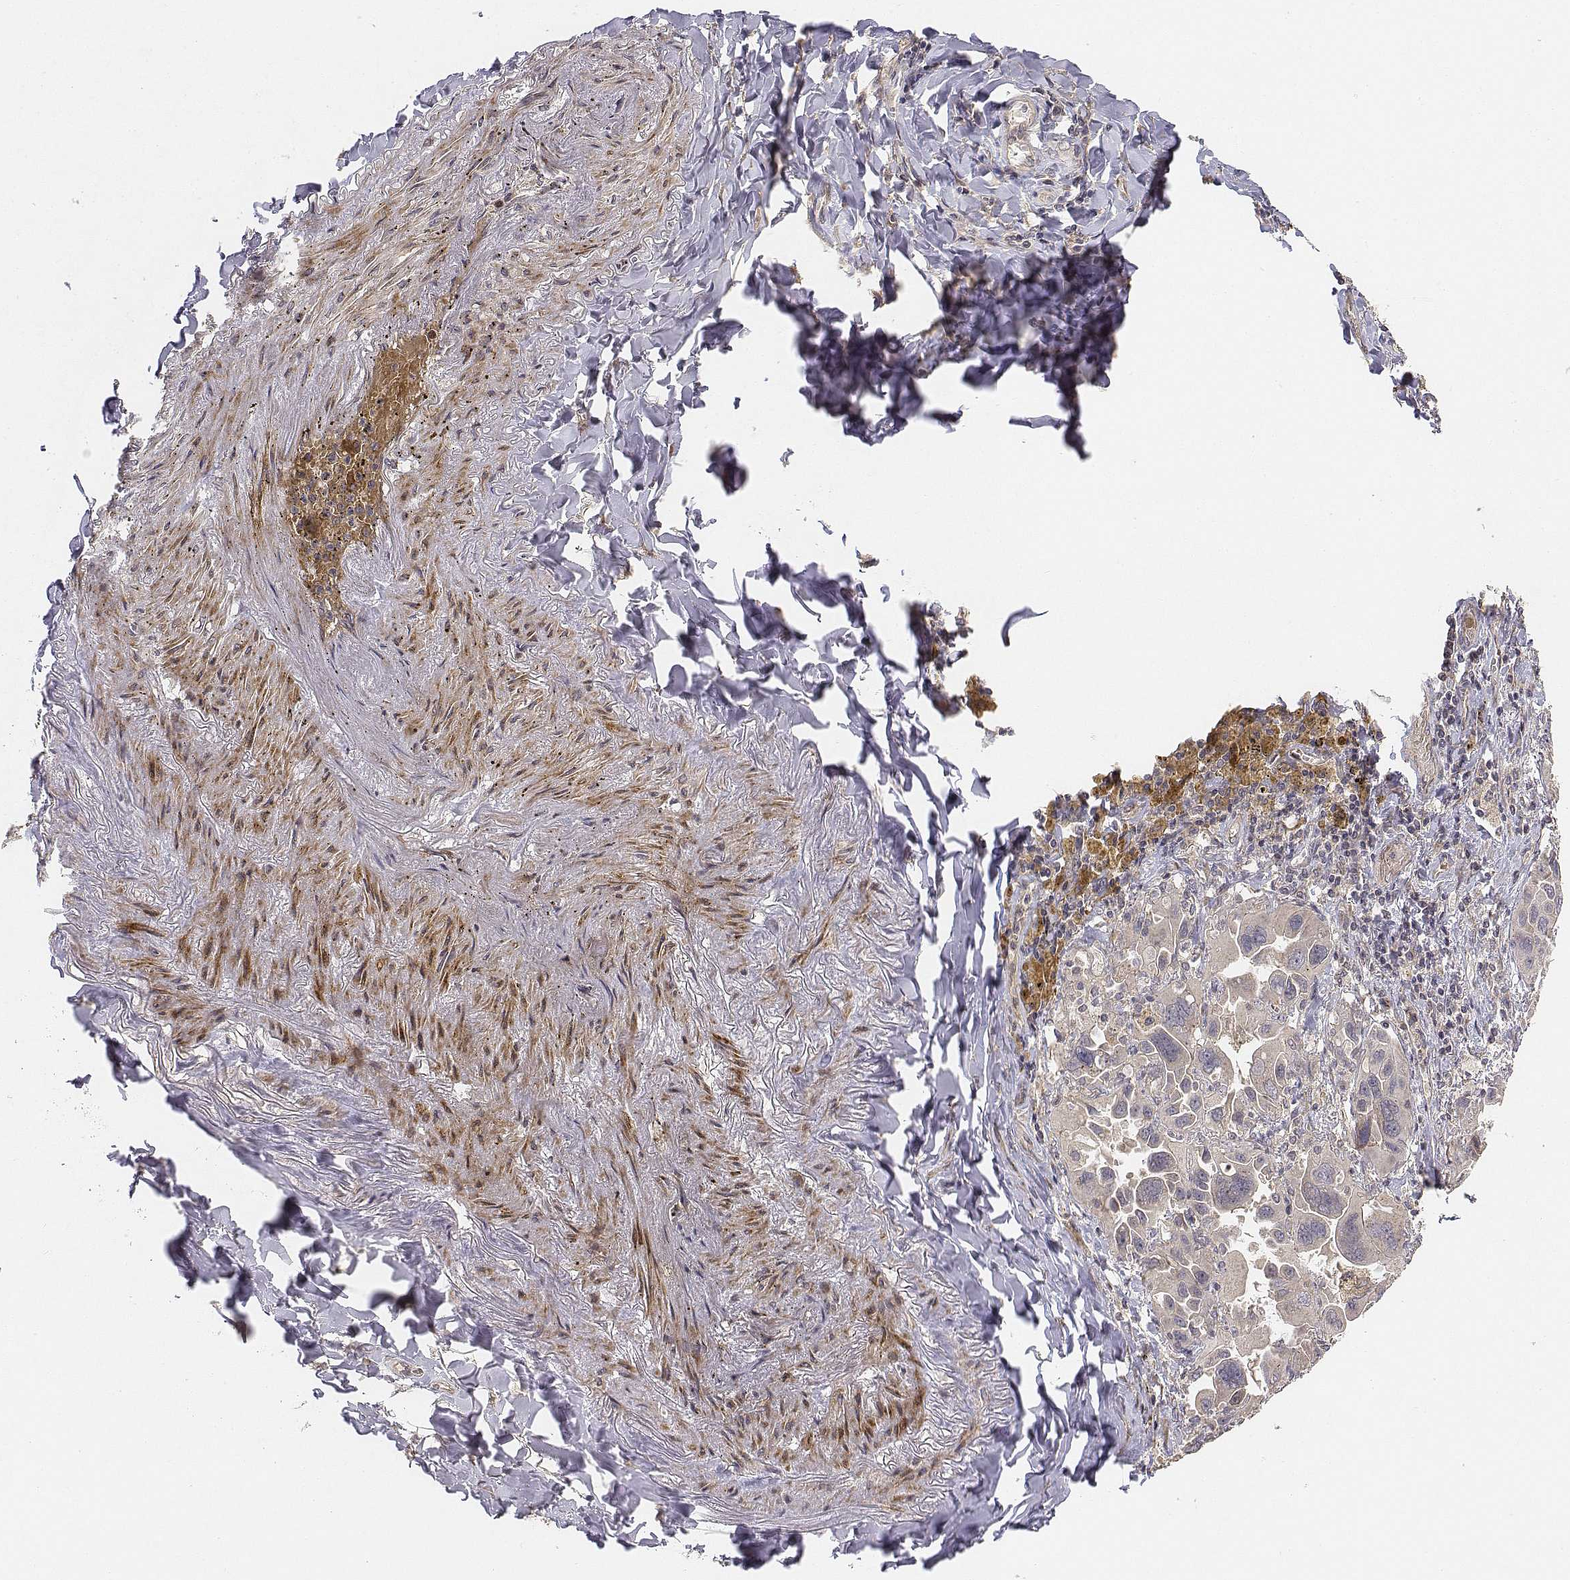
{"staining": {"intensity": "negative", "quantity": "none", "location": "none"}, "tissue": "lung cancer", "cell_type": "Tumor cells", "image_type": "cancer", "snomed": [{"axis": "morphology", "description": "Adenocarcinoma, NOS"}, {"axis": "topography", "description": "Lung"}], "caption": "Lung cancer stained for a protein using immunohistochemistry displays no expression tumor cells.", "gene": "FBXO21", "patient": {"sex": "male", "age": 64}}